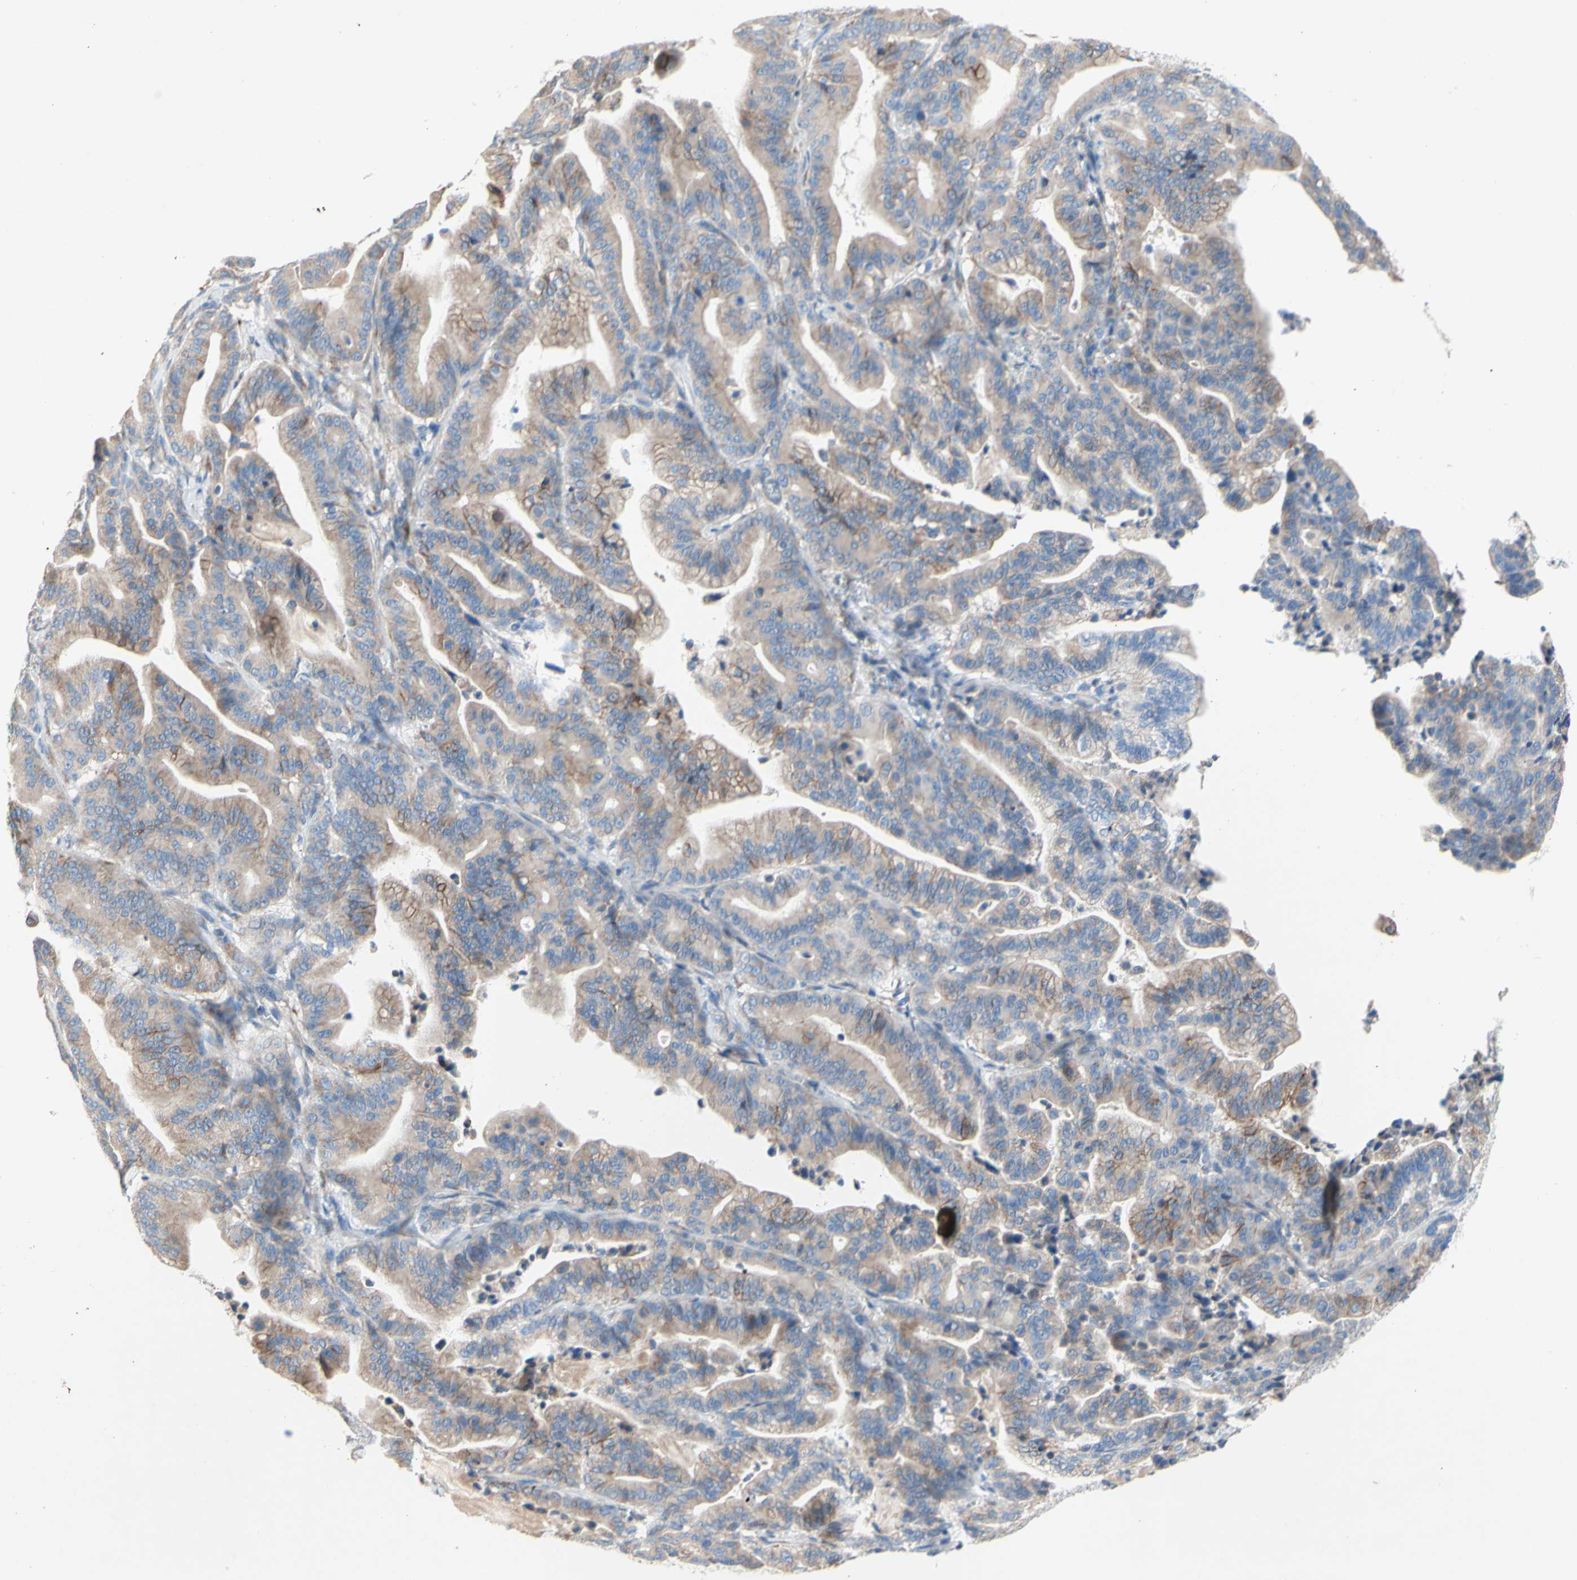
{"staining": {"intensity": "weak", "quantity": "25%-75%", "location": "cytoplasmic/membranous"}, "tissue": "pancreatic cancer", "cell_type": "Tumor cells", "image_type": "cancer", "snomed": [{"axis": "morphology", "description": "Adenocarcinoma, NOS"}, {"axis": "topography", "description": "Pancreas"}], "caption": "Immunohistochemical staining of human pancreatic adenocarcinoma displays low levels of weak cytoplasmic/membranous positivity in about 25%-75% of tumor cells.", "gene": "TMIGD2", "patient": {"sex": "male", "age": 63}}